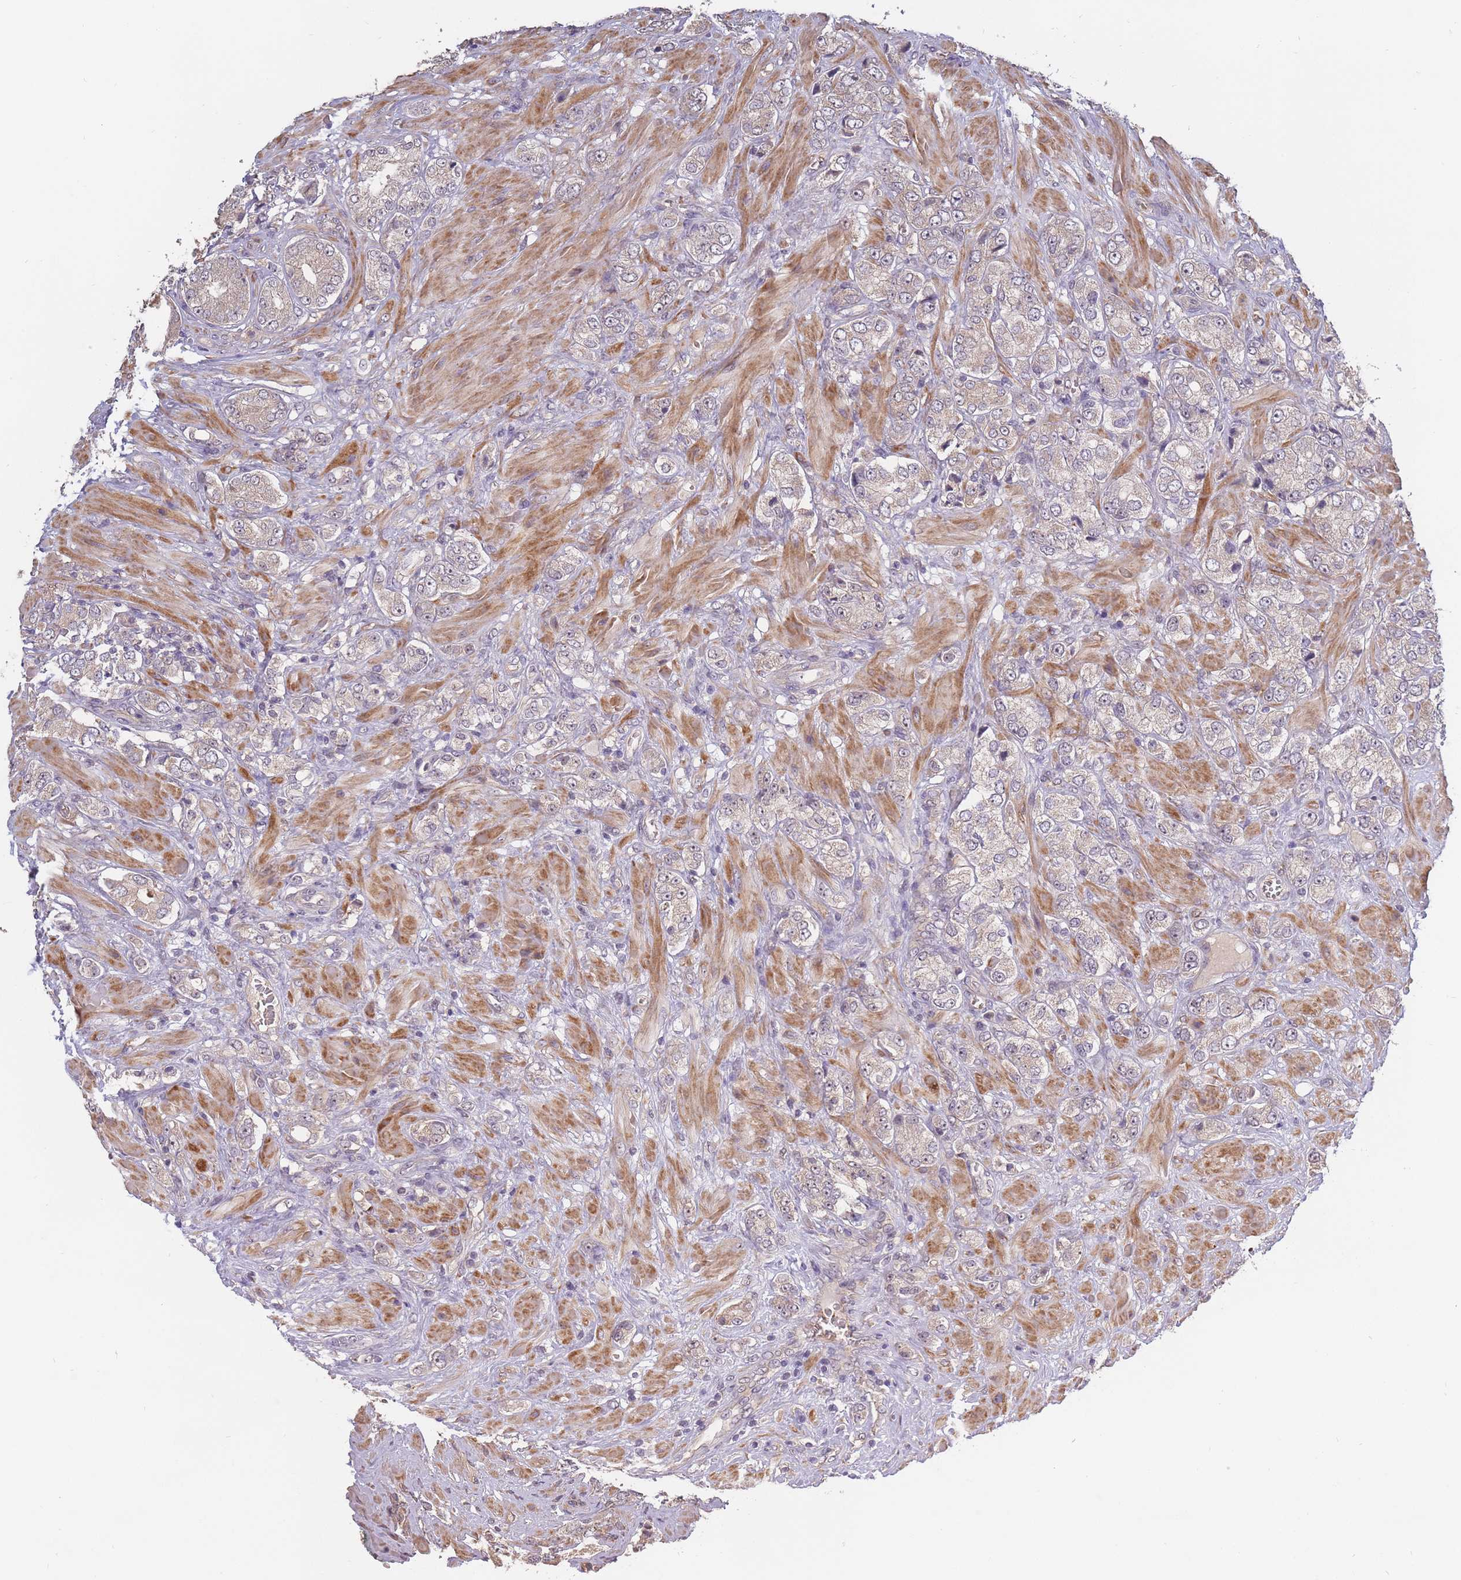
{"staining": {"intensity": "weak", "quantity": "25%-75%", "location": "cytoplasmic/membranous"}, "tissue": "prostate cancer", "cell_type": "Tumor cells", "image_type": "cancer", "snomed": [{"axis": "morphology", "description": "Adenocarcinoma, High grade"}, {"axis": "topography", "description": "Prostate and seminal vesicle, NOS"}], "caption": "About 25%-75% of tumor cells in human prostate cancer (high-grade adenocarcinoma) display weak cytoplasmic/membranous protein expression as visualized by brown immunohistochemical staining.", "gene": "KIAA1755", "patient": {"sex": "male", "age": 64}}